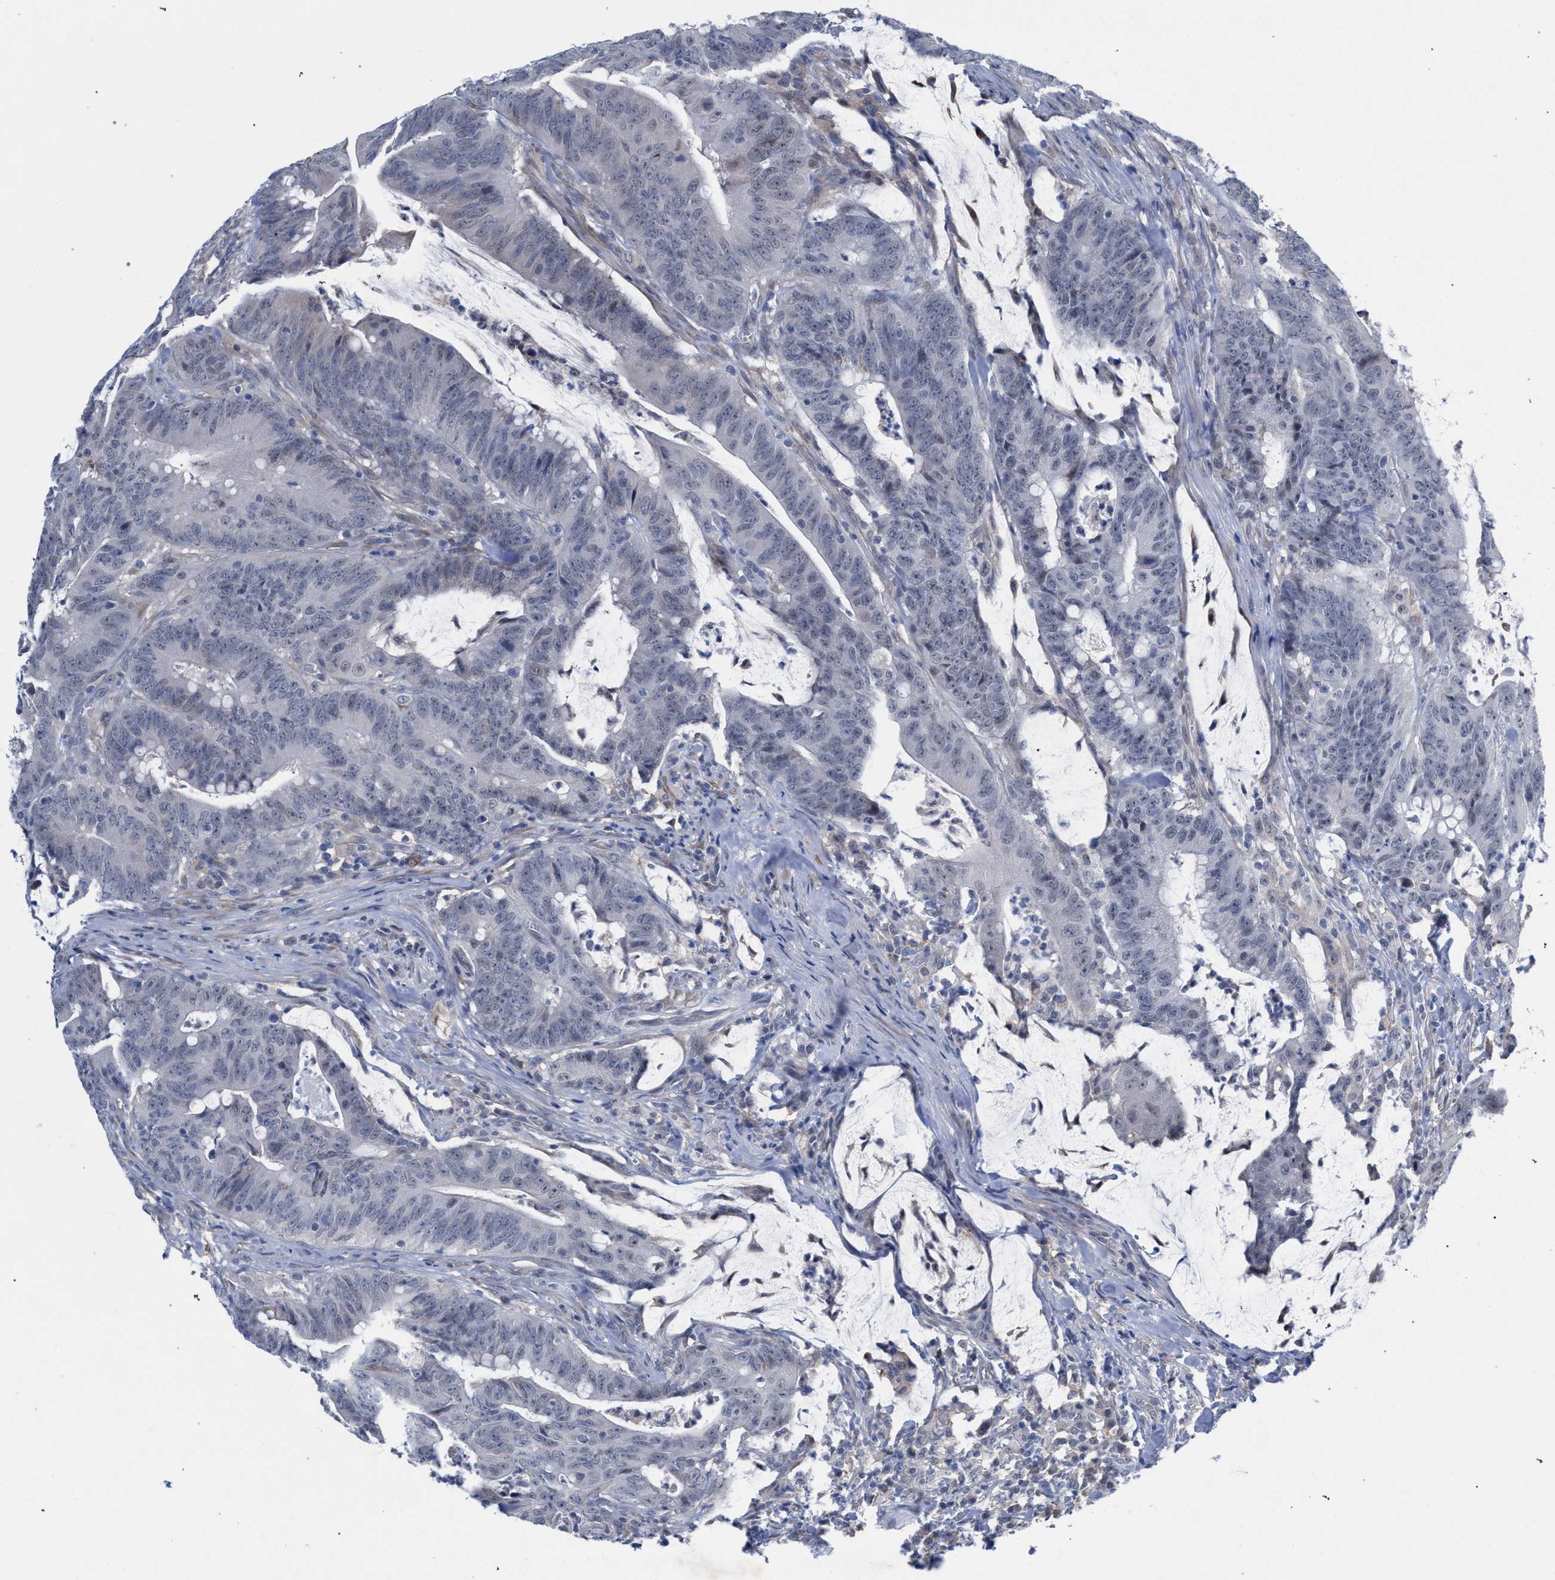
{"staining": {"intensity": "weak", "quantity": "<25%", "location": "nuclear"}, "tissue": "colorectal cancer", "cell_type": "Tumor cells", "image_type": "cancer", "snomed": [{"axis": "morphology", "description": "Adenocarcinoma, NOS"}, {"axis": "topography", "description": "Colon"}], "caption": "Photomicrograph shows no significant protein positivity in tumor cells of colorectal cancer (adenocarcinoma).", "gene": "FHOD3", "patient": {"sex": "male", "age": 45}}